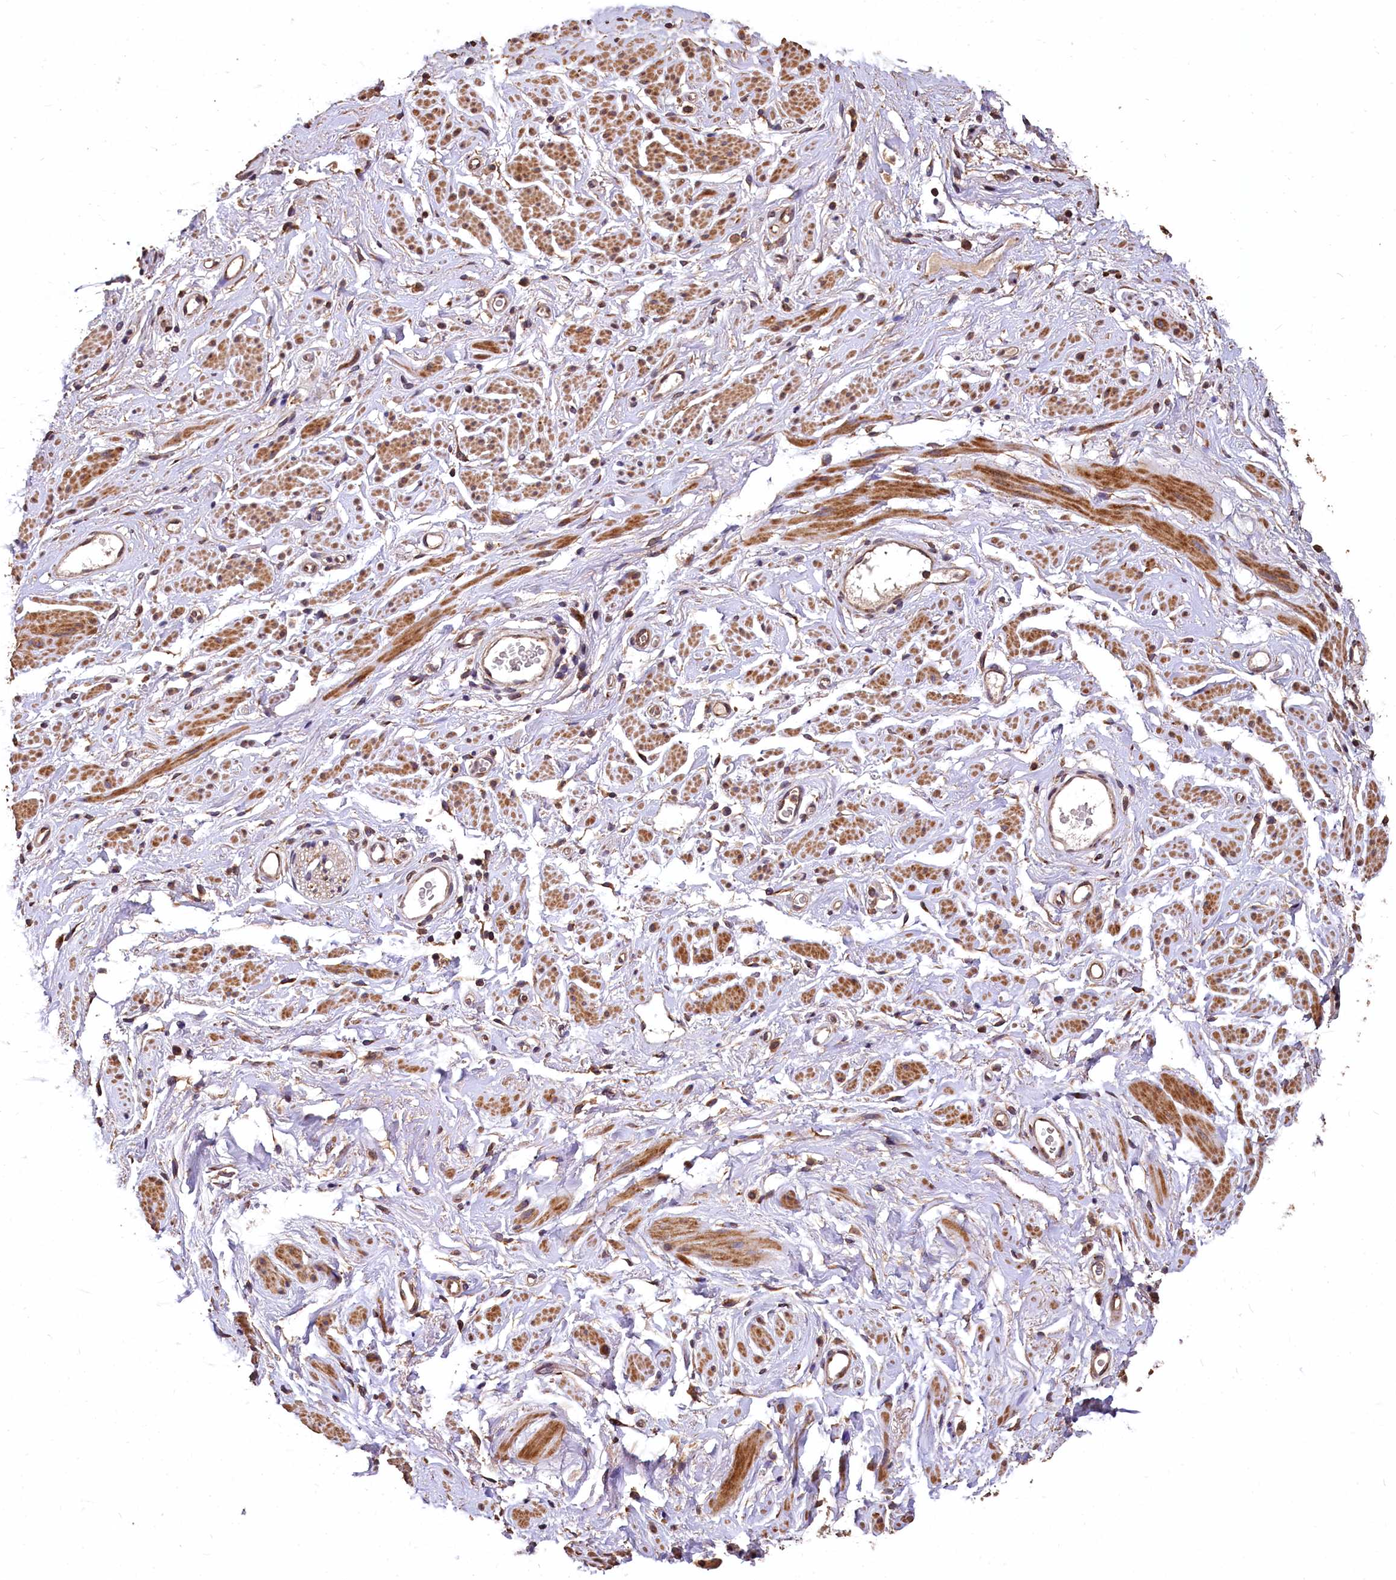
{"staining": {"intensity": "moderate", "quantity": ">75%", "location": "cytoplasmic/membranous"}, "tissue": "adipose tissue", "cell_type": "Adipocytes", "image_type": "normal", "snomed": [{"axis": "morphology", "description": "Normal tissue, NOS"}, {"axis": "morphology", "description": "Adenocarcinoma, NOS"}, {"axis": "topography", "description": "Rectum"}, {"axis": "topography", "description": "Vagina"}, {"axis": "topography", "description": "Peripheral nerve tissue"}], "caption": "Protein expression analysis of normal adipose tissue displays moderate cytoplasmic/membranous positivity in approximately >75% of adipocytes. Nuclei are stained in blue.", "gene": "LSM4", "patient": {"sex": "female", "age": 71}}